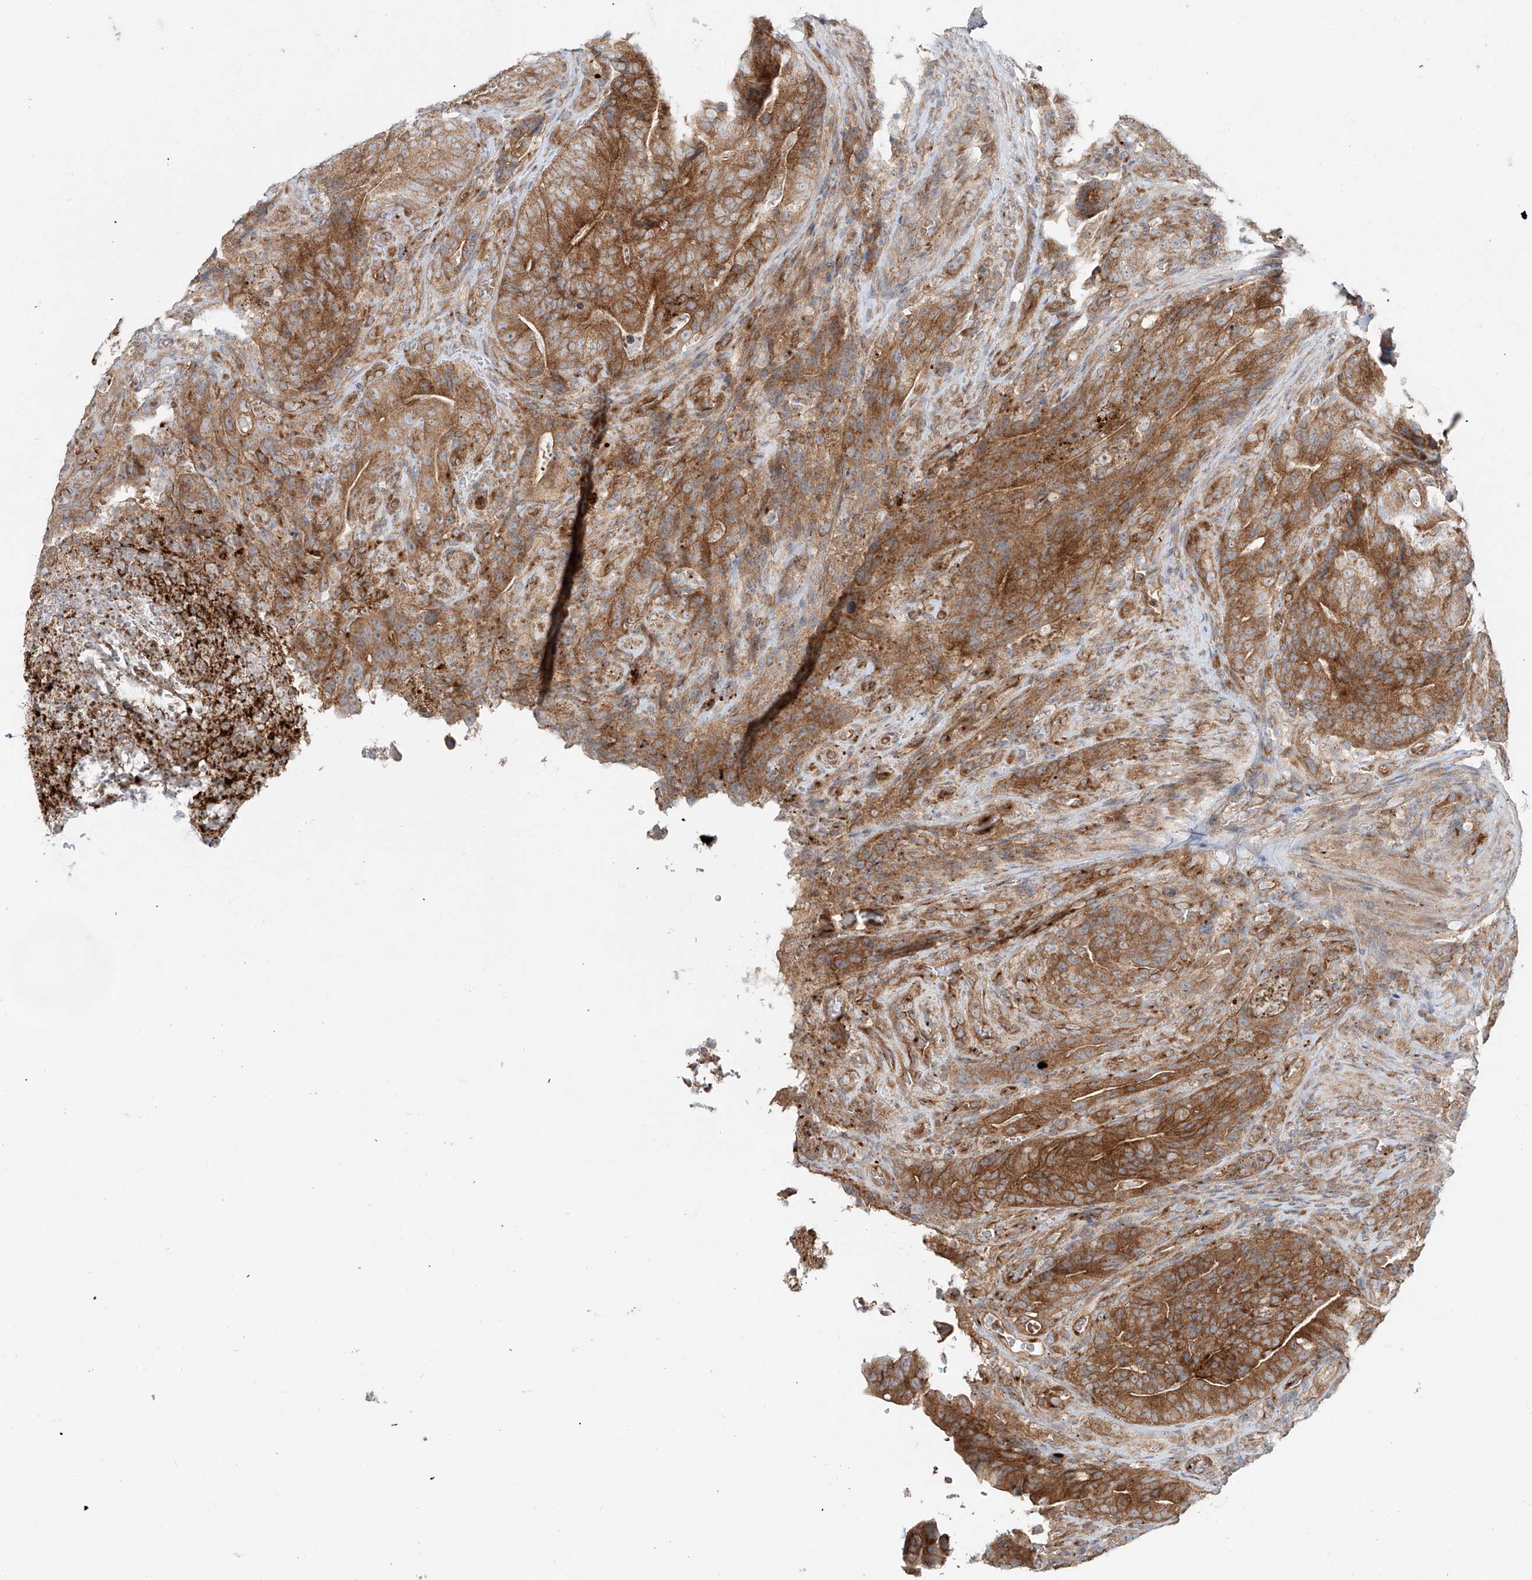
{"staining": {"intensity": "moderate", "quantity": ">75%", "location": "cytoplasmic/membranous"}, "tissue": "colorectal cancer", "cell_type": "Tumor cells", "image_type": "cancer", "snomed": [{"axis": "morphology", "description": "Normal tissue, NOS"}, {"axis": "topography", "description": "Colon"}], "caption": "Immunohistochemistry histopathology image of neoplastic tissue: human colorectal cancer stained using immunohistochemistry reveals medium levels of moderate protein expression localized specifically in the cytoplasmic/membranous of tumor cells, appearing as a cytoplasmic/membranous brown color.", "gene": "TJAP1", "patient": {"sex": "female", "age": 82}}